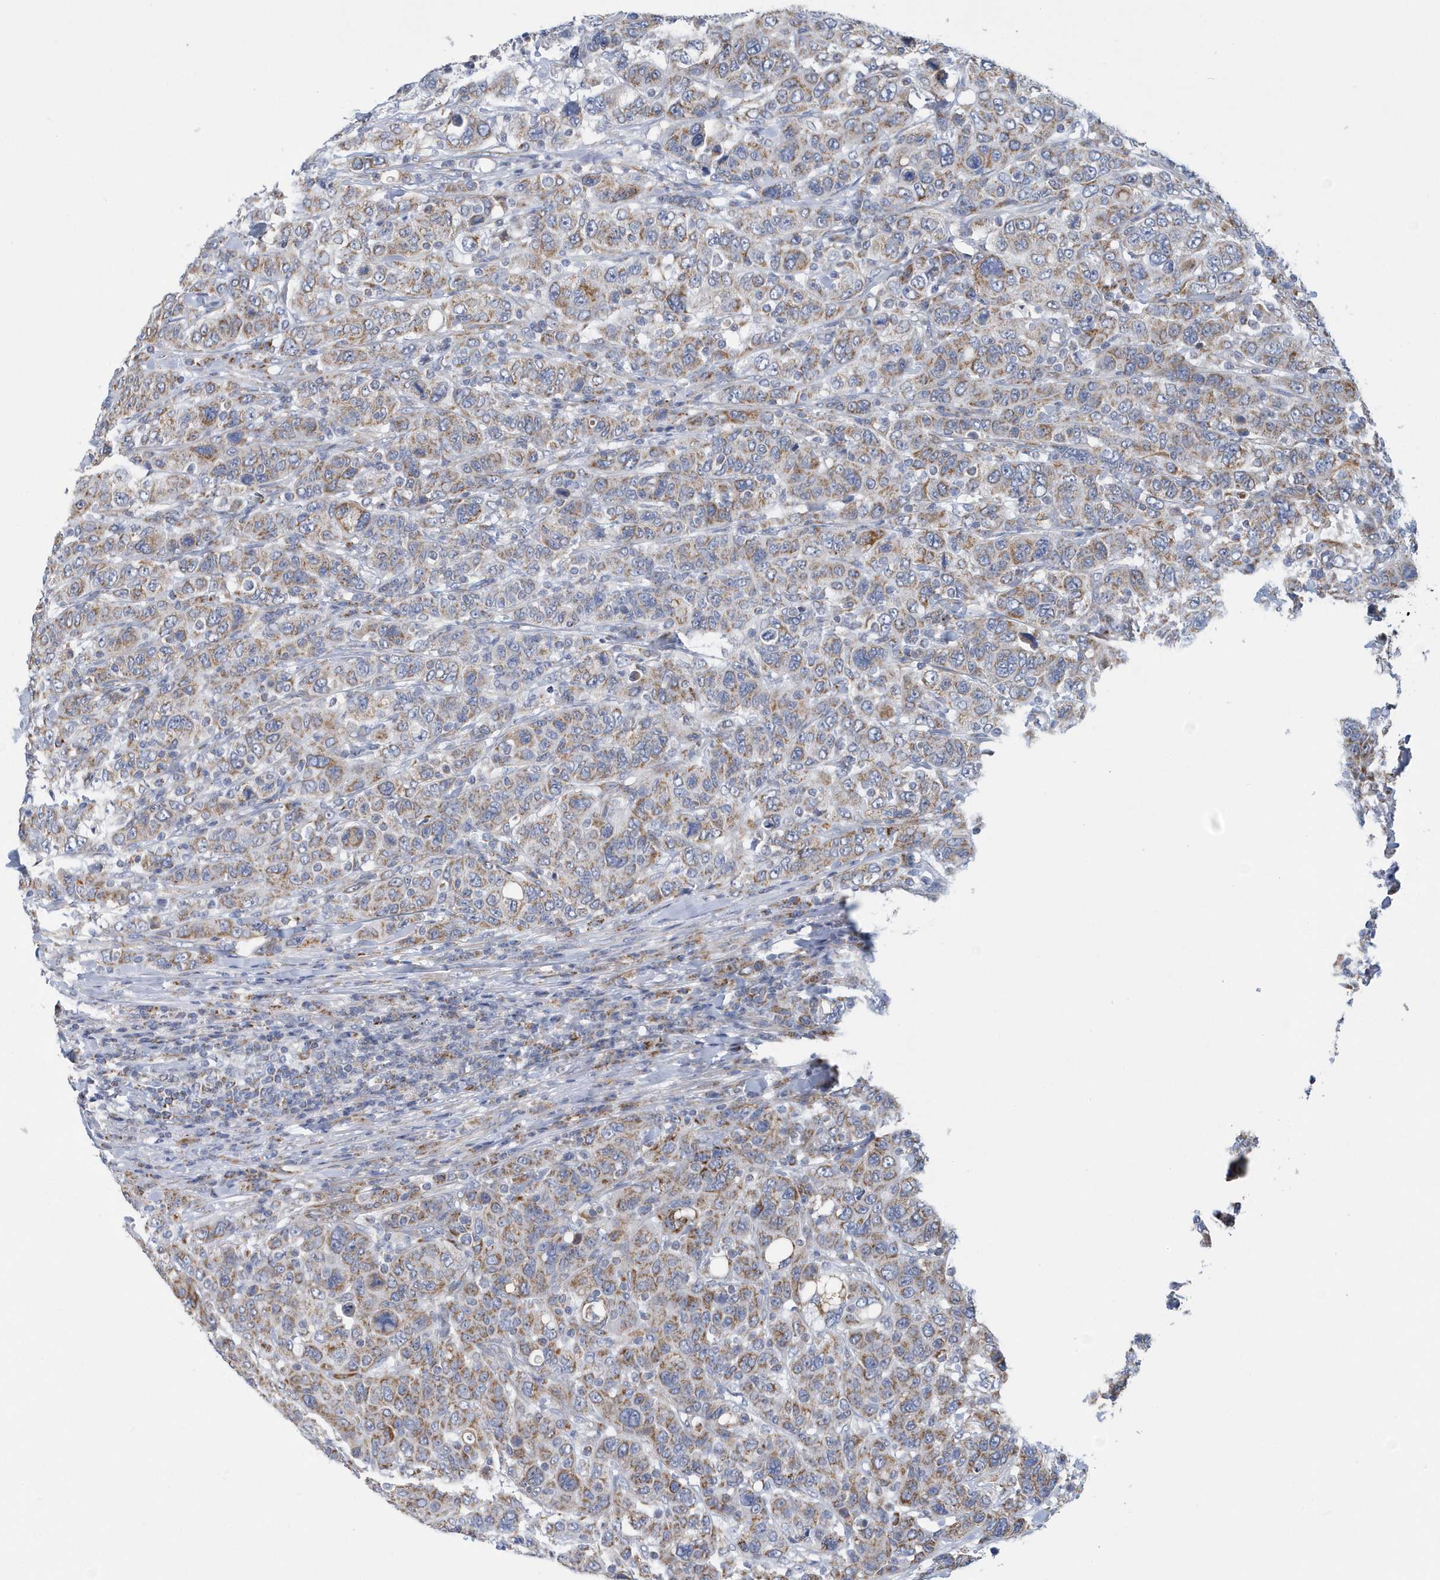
{"staining": {"intensity": "moderate", "quantity": ">75%", "location": "cytoplasmic/membranous"}, "tissue": "breast cancer", "cell_type": "Tumor cells", "image_type": "cancer", "snomed": [{"axis": "morphology", "description": "Duct carcinoma"}, {"axis": "topography", "description": "Breast"}], "caption": "IHC micrograph of neoplastic tissue: human breast cancer (intraductal carcinoma) stained using immunohistochemistry (IHC) exhibits medium levels of moderate protein expression localized specifically in the cytoplasmic/membranous of tumor cells, appearing as a cytoplasmic/membranous brown color.", "gene": "VWA5B2", "patient": {"sex": "female", "age": 37}}